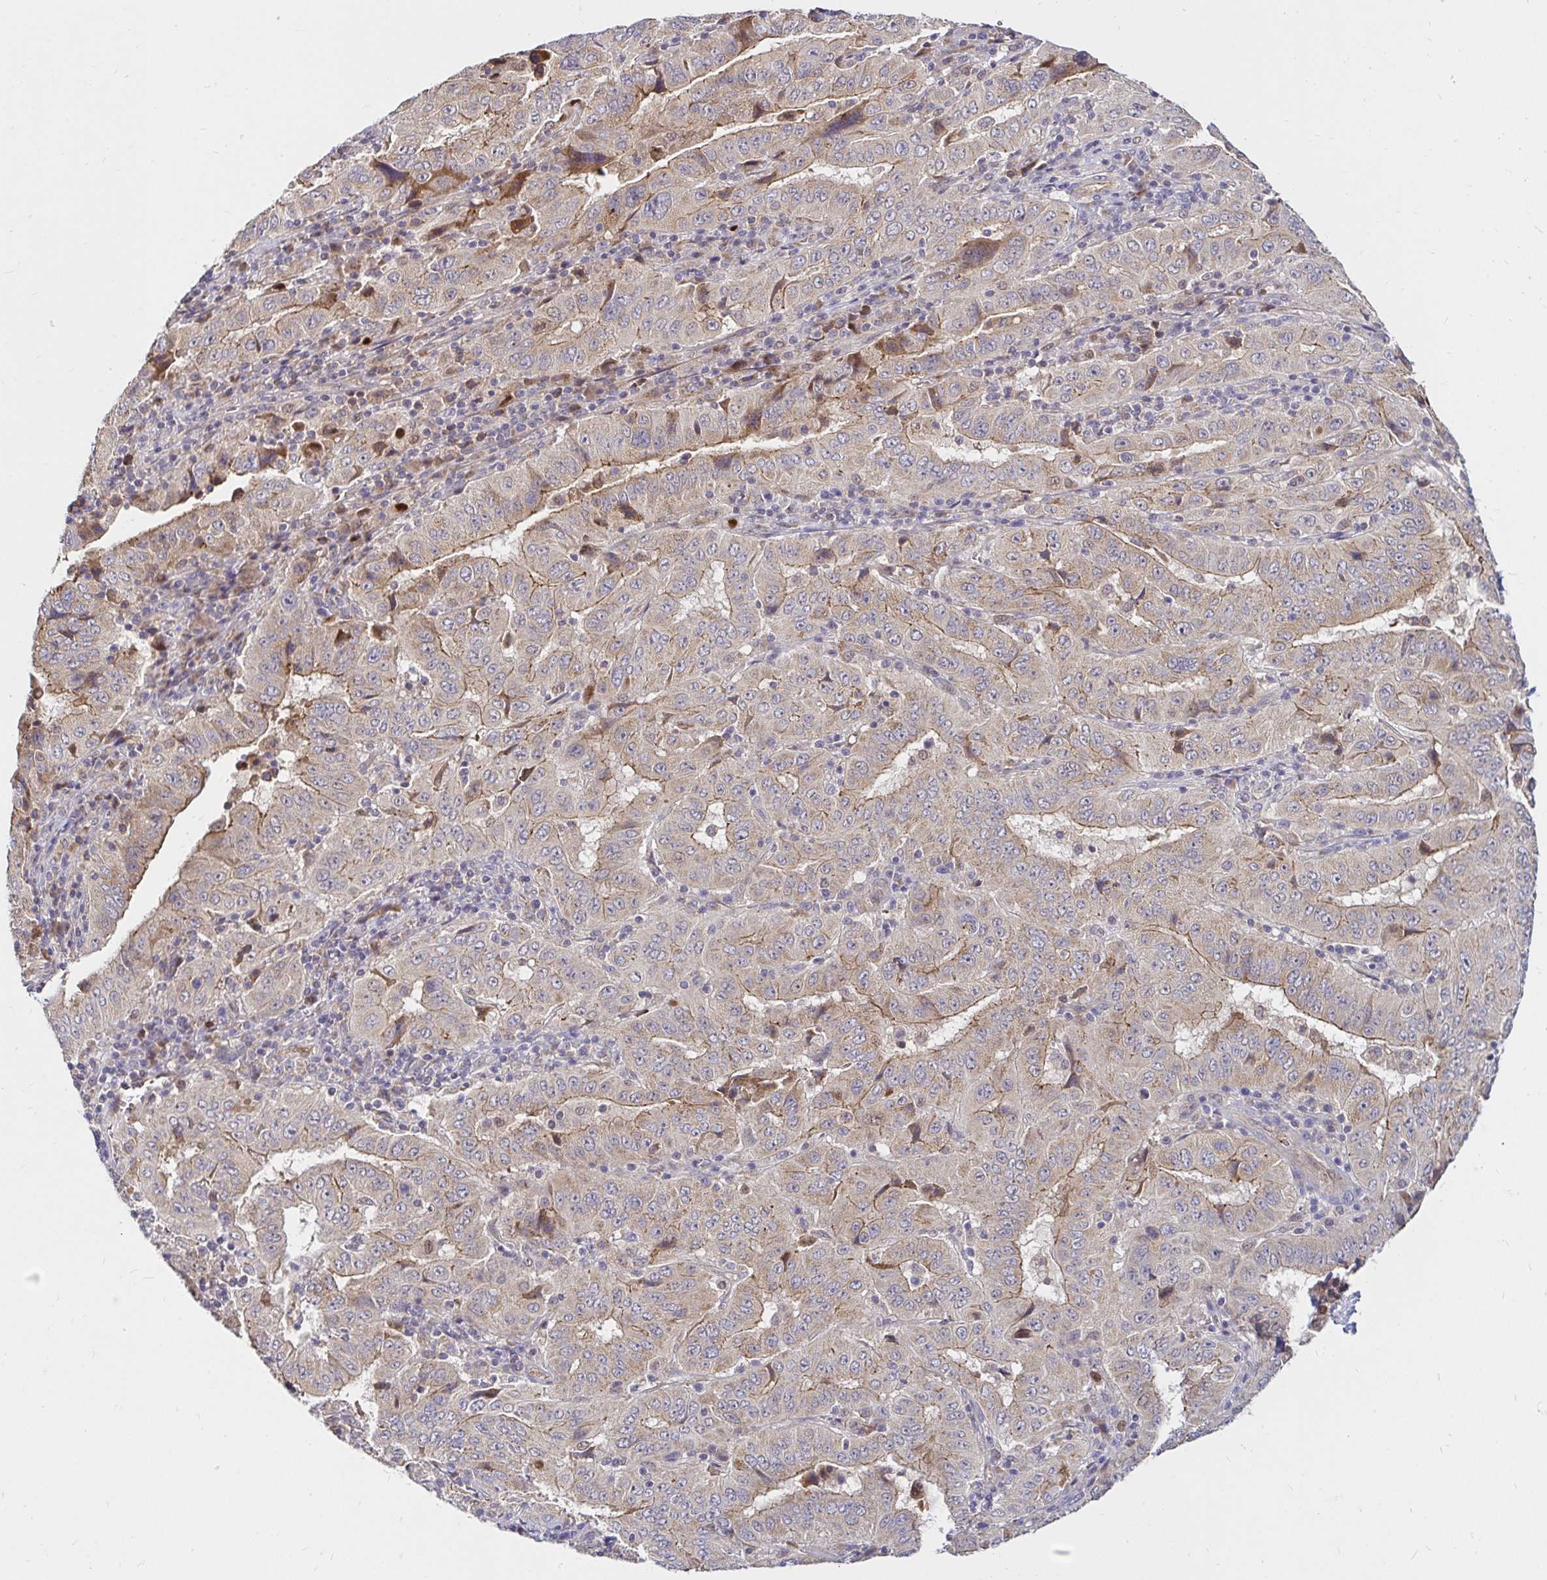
{"staining": {"intensity": "moderate", "quantity": ">75%", "location": "cytoplasmic/membranous"}, "tissue": "pancreatic cancer", "cell_type": "Tumor cells", "image_type": "cancer", "snomed": [{"axis": "morphology", "description": "Adenocarcinoma, NOS"}, {"axis": "topography", "description": "Pancreas"}], "caption": "This is an image of immunohistochemistry (IHC) staining of adenocarcinoma (pancreatic), which shows moderate expression in the cytoplasmic/membranous of tumor cells.", "gene": "ARHGEF37", "patient": {"sex": "male", "age": 63}}